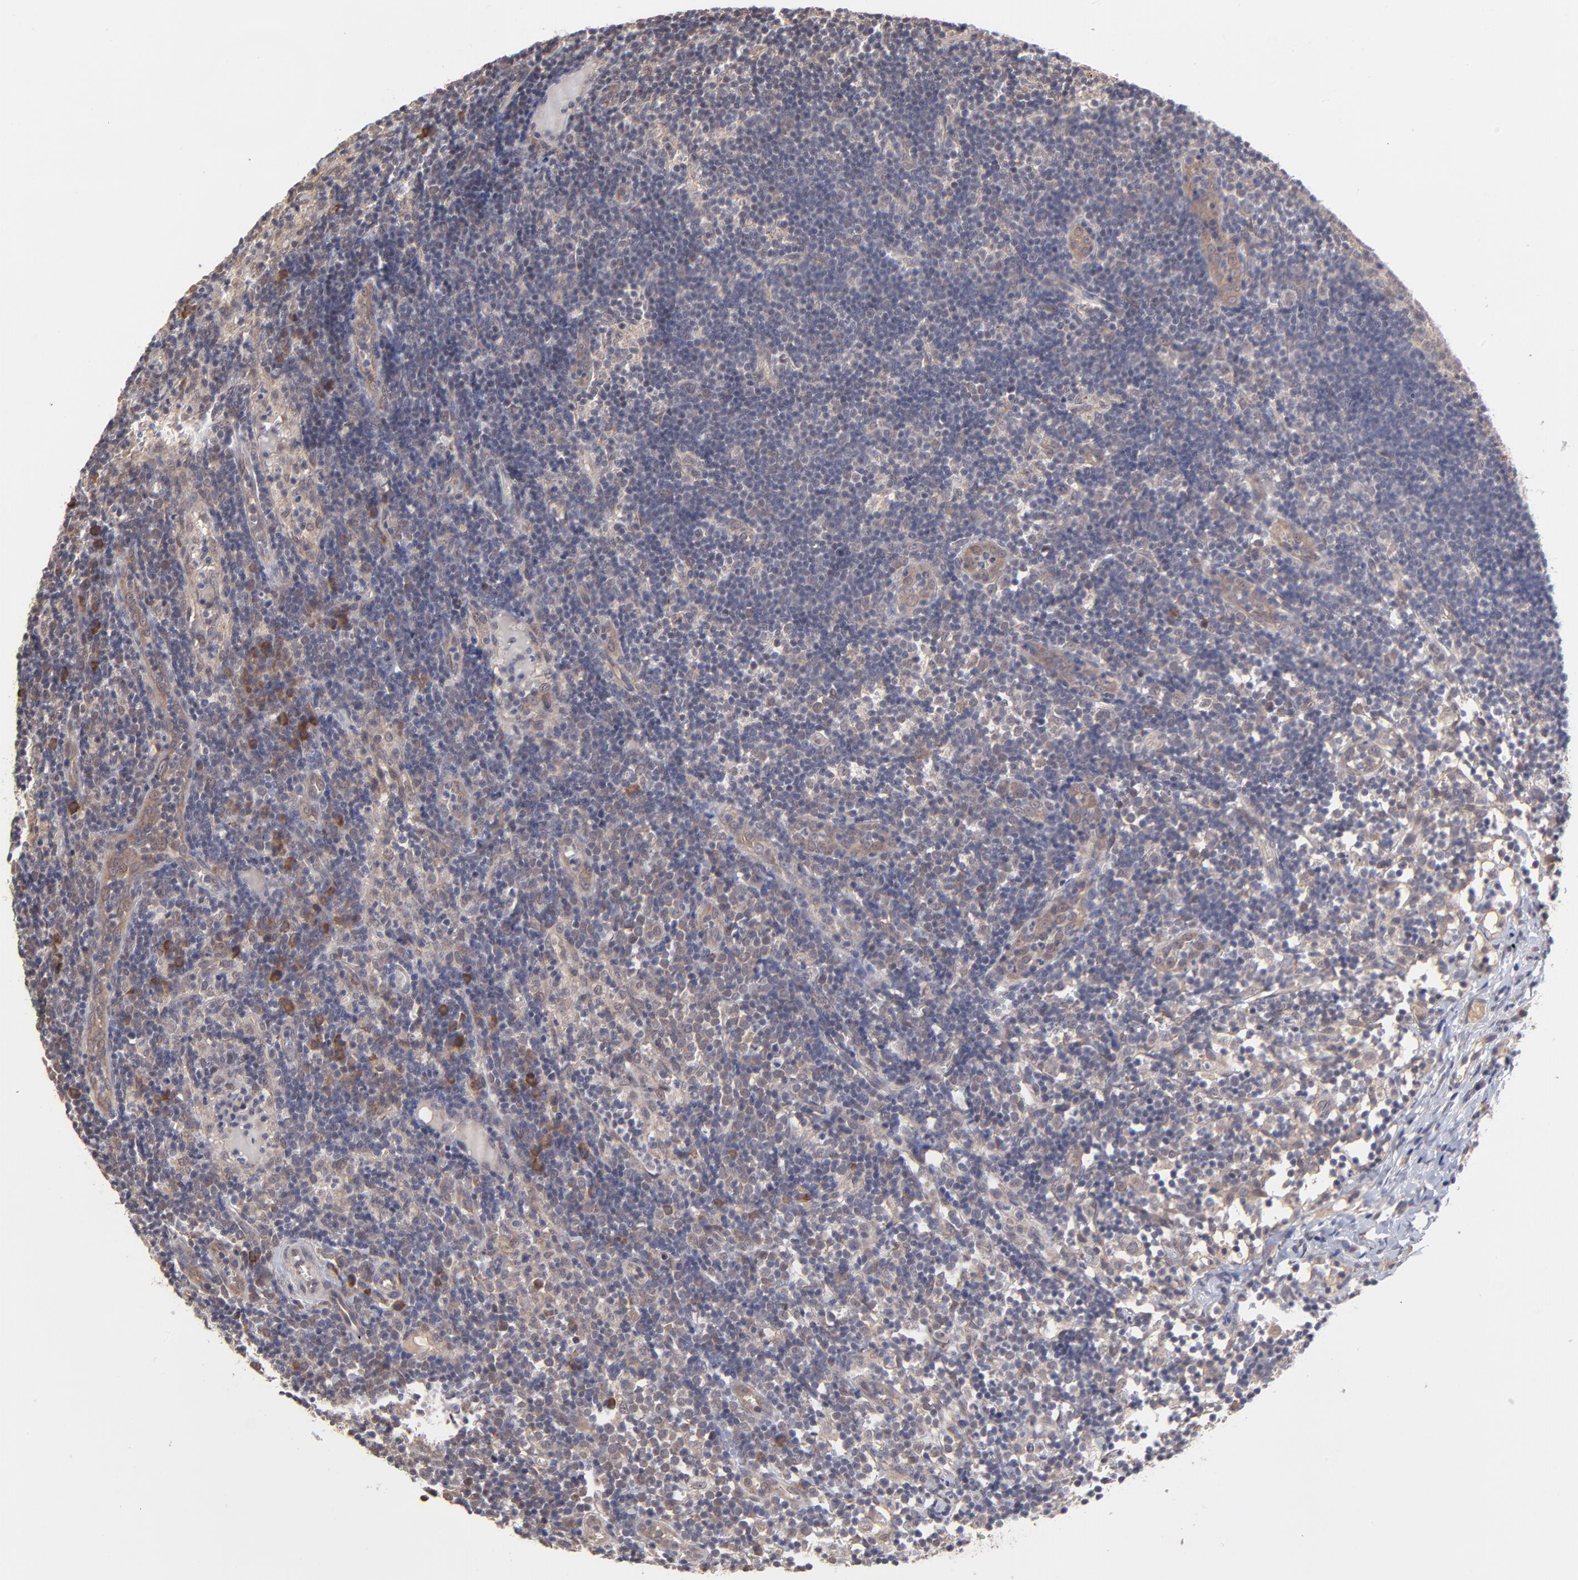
{"staining": {"intensity": "weak", "quantity": ">75%", "location": "cytoplasmic/membranous"}, "tissue": "lymph node", "cell_type": "Germinal center cells", "image_type": "normal", "snomed": [{"axis": "morphology", "description": "Normal tissue, NOS"}, {"axis": "morphology", "description": "Inflammation, NOS"}, {"axis": "topography", "description": "Lymph node"}, {"axis": "topography", "description": "Salivary gland"}], "caption": "DAB (3,3'-diaminobenzidine) immunohistochemical staining of unremarkable lymph node demonstrates weak cytoplasmic/membranous protein staining in approximately >75% of germinal center cells. (IHC, brightfield microscopy, high magnification).", "gene": "CHL1", "patient": {"sex": "male", "age": 3}}